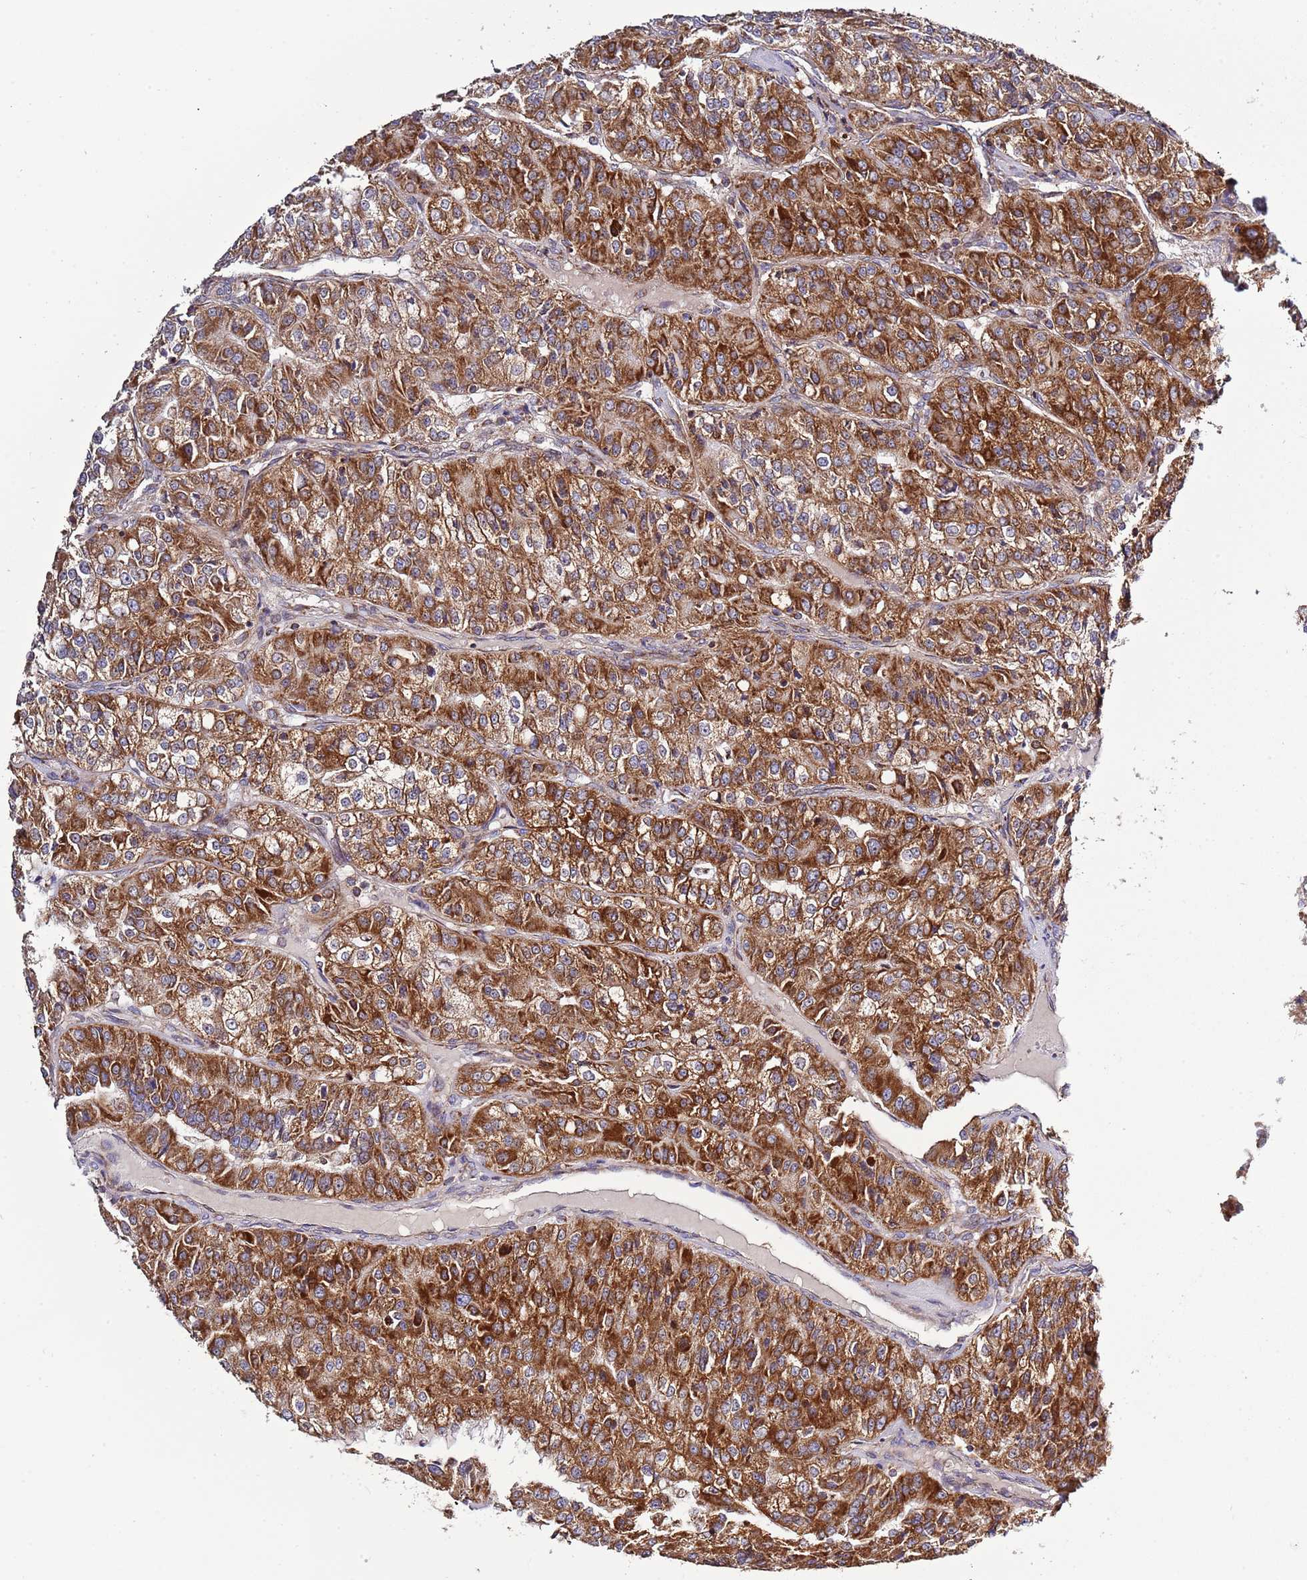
{"staining": {"intensity": "strong", "quantity": ">75%", "location": "cytoplasmic/membranous"}, "tissue": "renal cancer", "cell_type": "Tumor cells", "image_type": "cancer", "snomed": [{"axis": "morphology", "description": "Adenocarcinoma, NOS"}, {"axis": "topography", "description": "Kidney"}], "caption": "Renal cancer (adenocarcinoma) stained with DAB (3,3'-diaminobenzidine) IHC shows high levels of strong cytoplasmic/membranous positivity in about >75% of tumor cells. The staining was performed using DAB, with brown indicating positive protein expression. Nuclei are stained blue with hematoxylin.", "gene": "IRS4", "patient": {"sex": "female", "age": 63}}